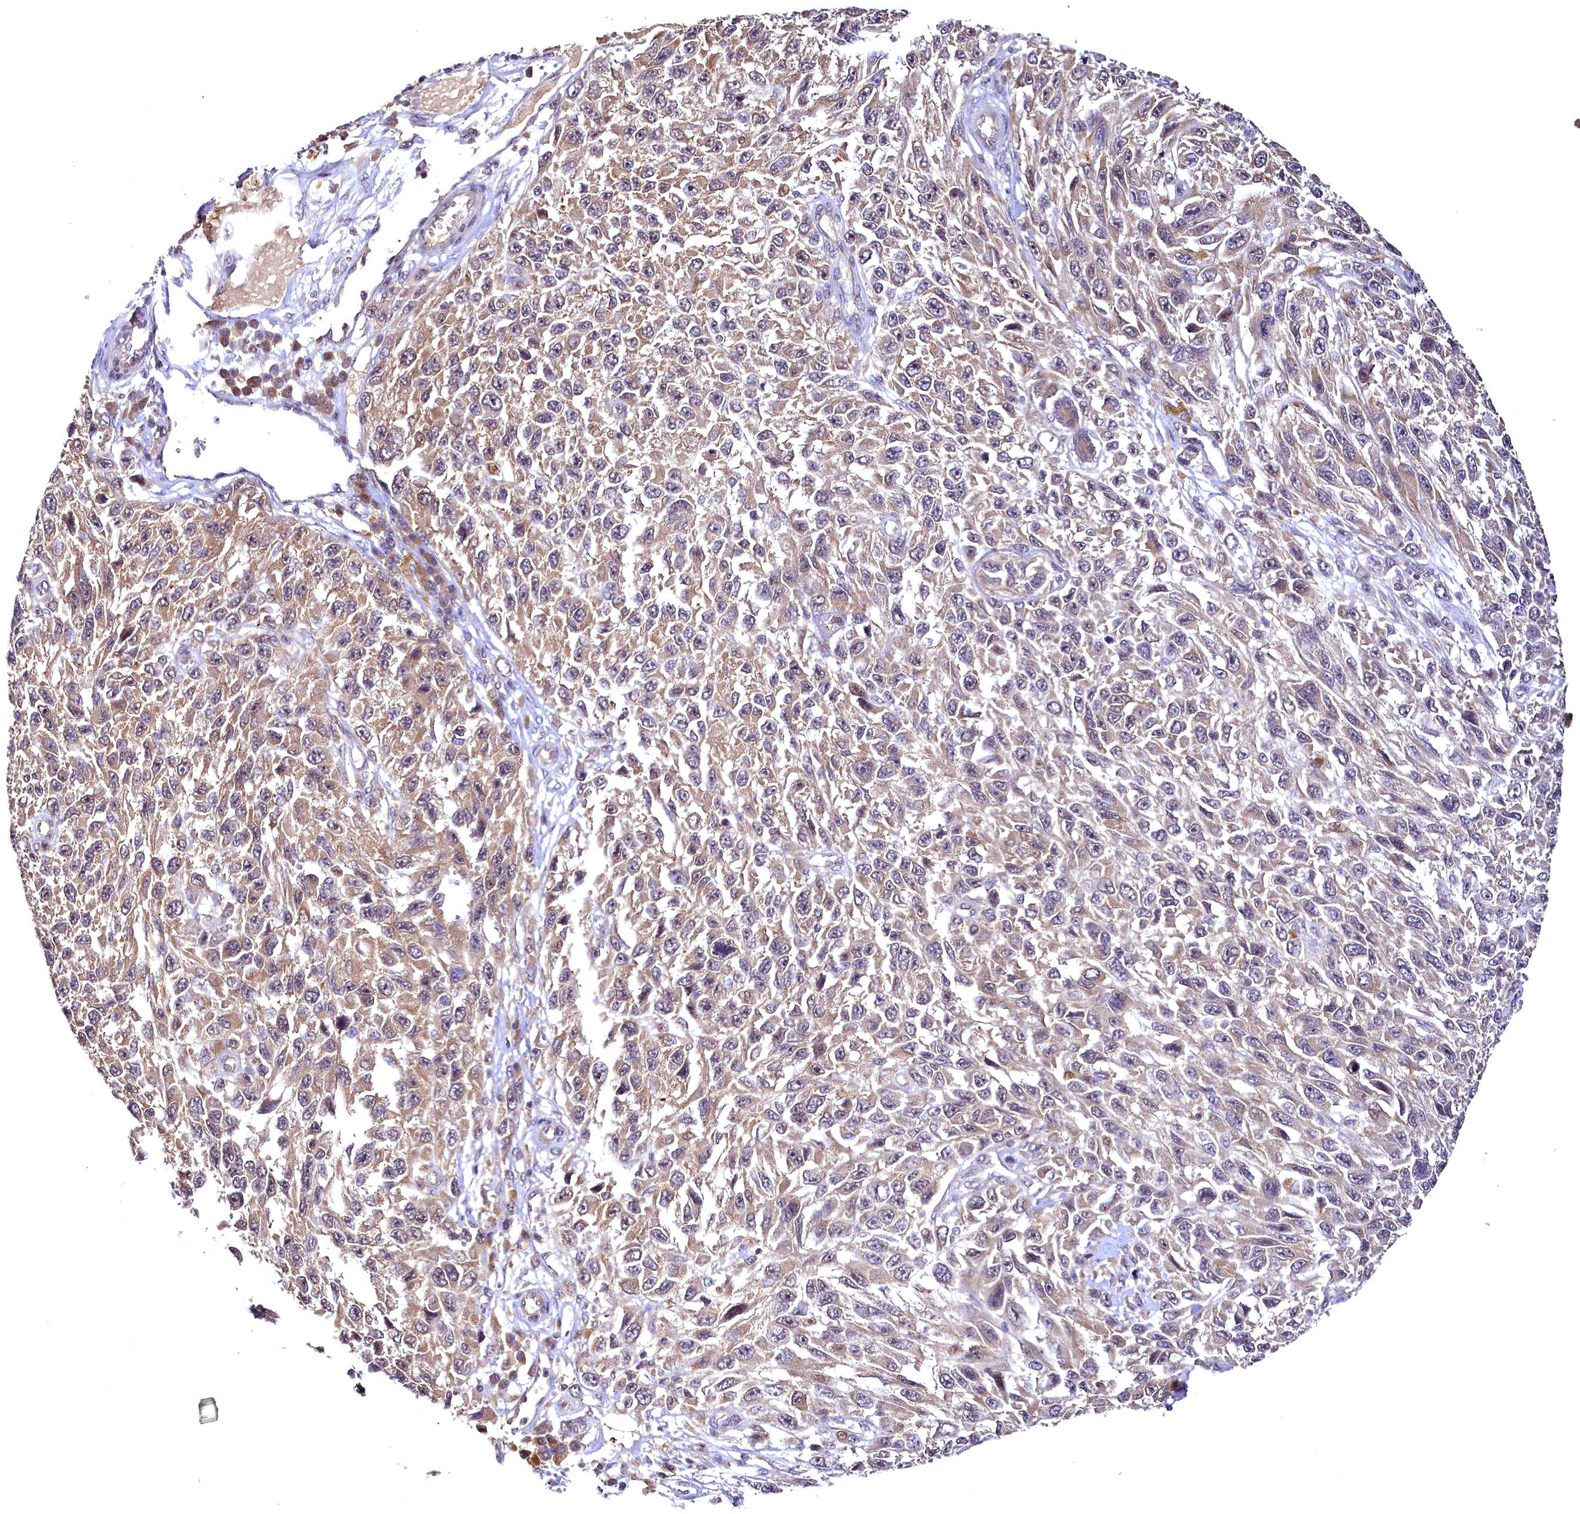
{"staining": {"intensity": "weak", "quantity": "<25%", "location": "cytoplasmic/membranous"}, "tissue": "melanoma", "cell_type": "Tumor cells", "image_type": "cancer", "snomed": [{"axis": "morphology", "description": "Normal tissue, NOS"}, {"axis": "morphology", "description": "Malignant melanoma, NOS"}, {"axis": "topography", "description": "Skin"}], "caption": "Immunohistochemical staining of human melanoma shows no significant expression in tumor cells.", "gene": "TMEM39A", "patient": {"sex": "female", "age": 96}}